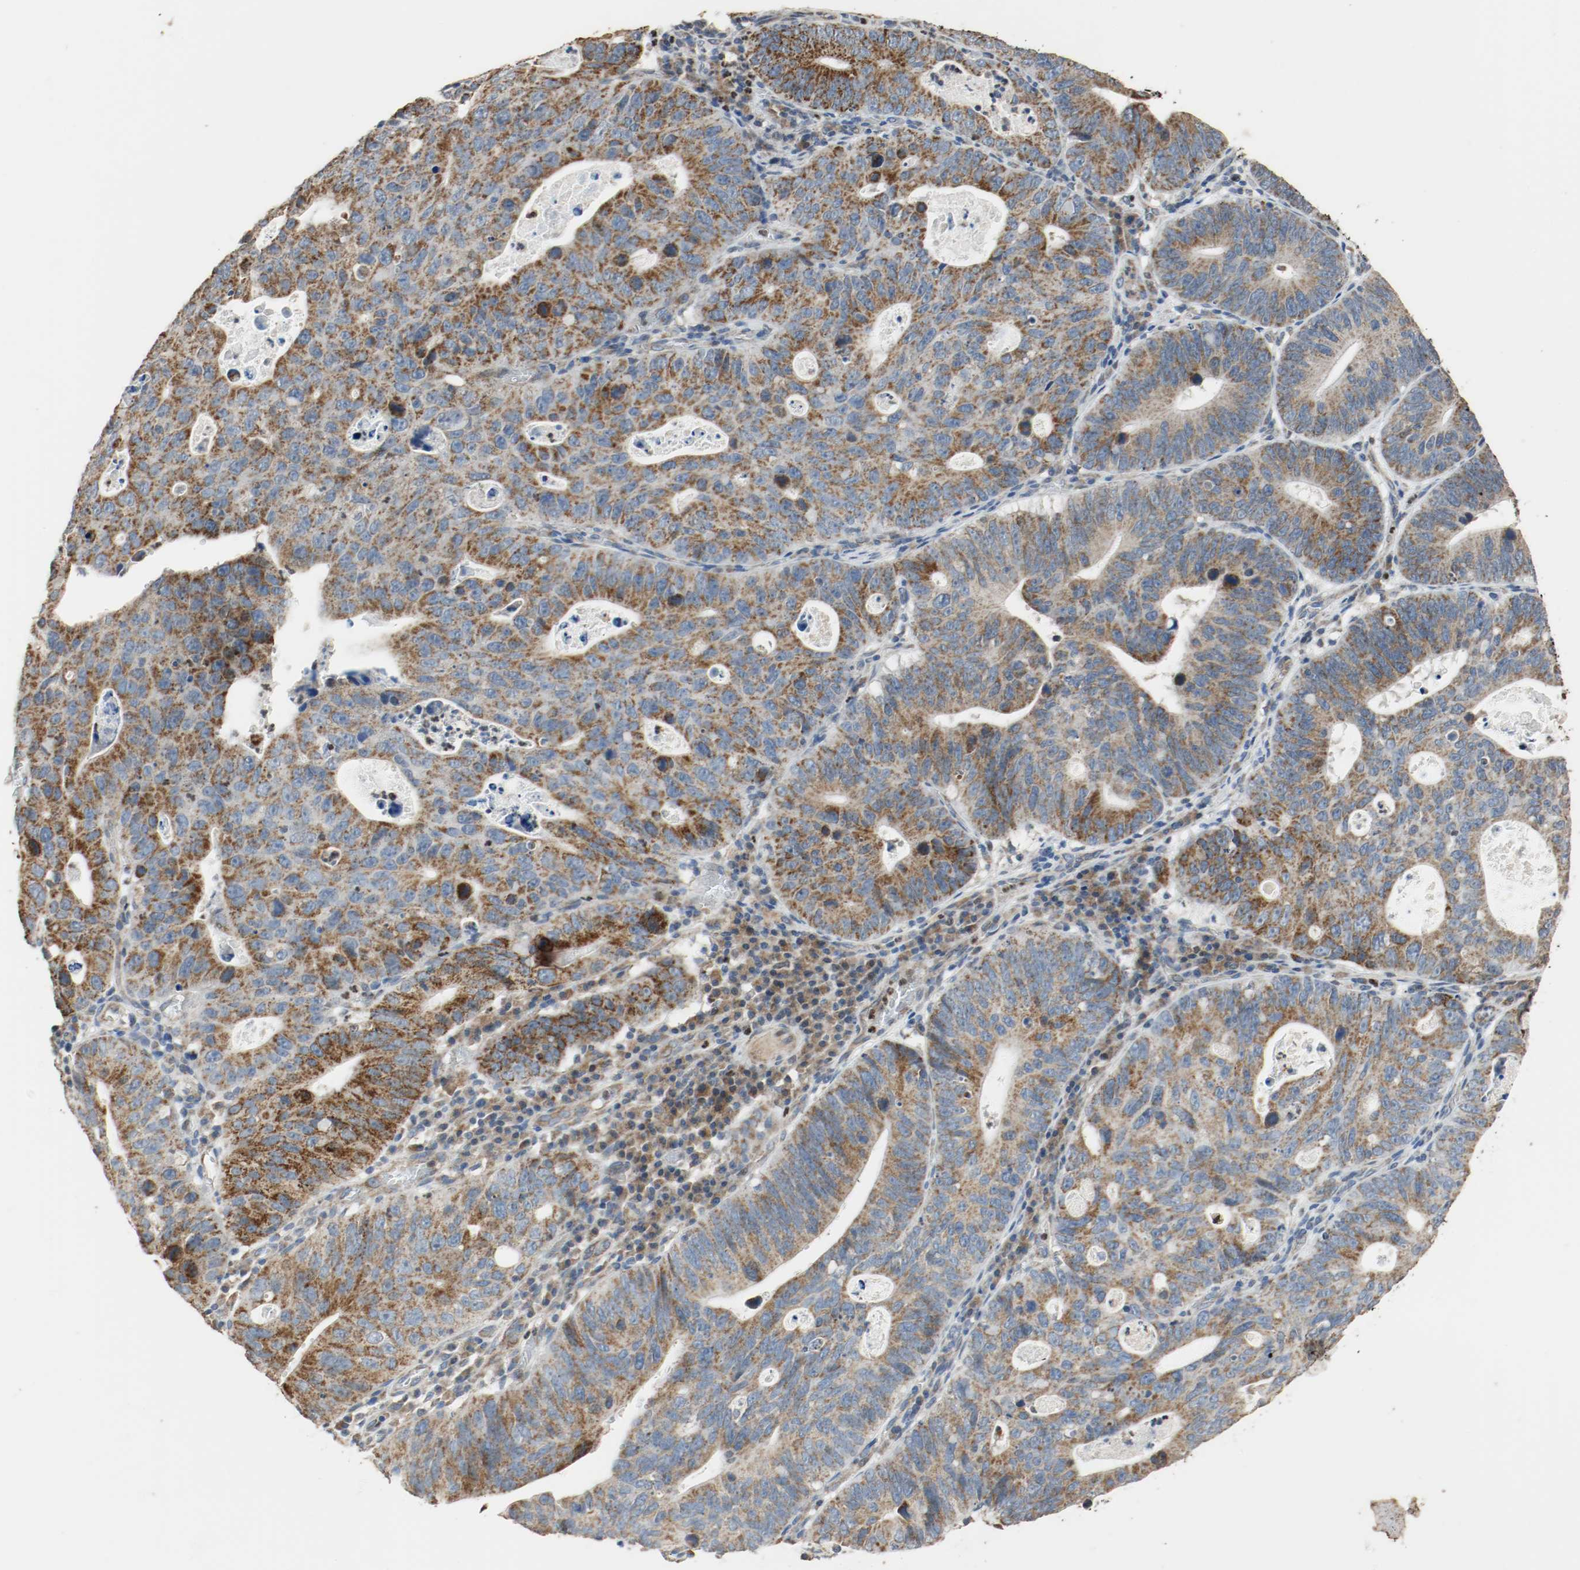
{"staining": {"intensity": "strong", "quantity": ">75%", "location": "cytoplasmic/membranous"}, "tissue": "stomach cancer", "cell_type": "Tumor cells", "image_type": "cancer", "snomed": [{"axis": "morphology", "description": "Adenocarcinoma, NOS"}, {"axis": "topography", "description": "Stomach"}], "caption": "Stomach cancer (adenocarcinoma) stained with a protein marker displays strong staining in tumor cells.", "gene": "ALDH4A1", "patient": {"sex": "male", "age": 59}}